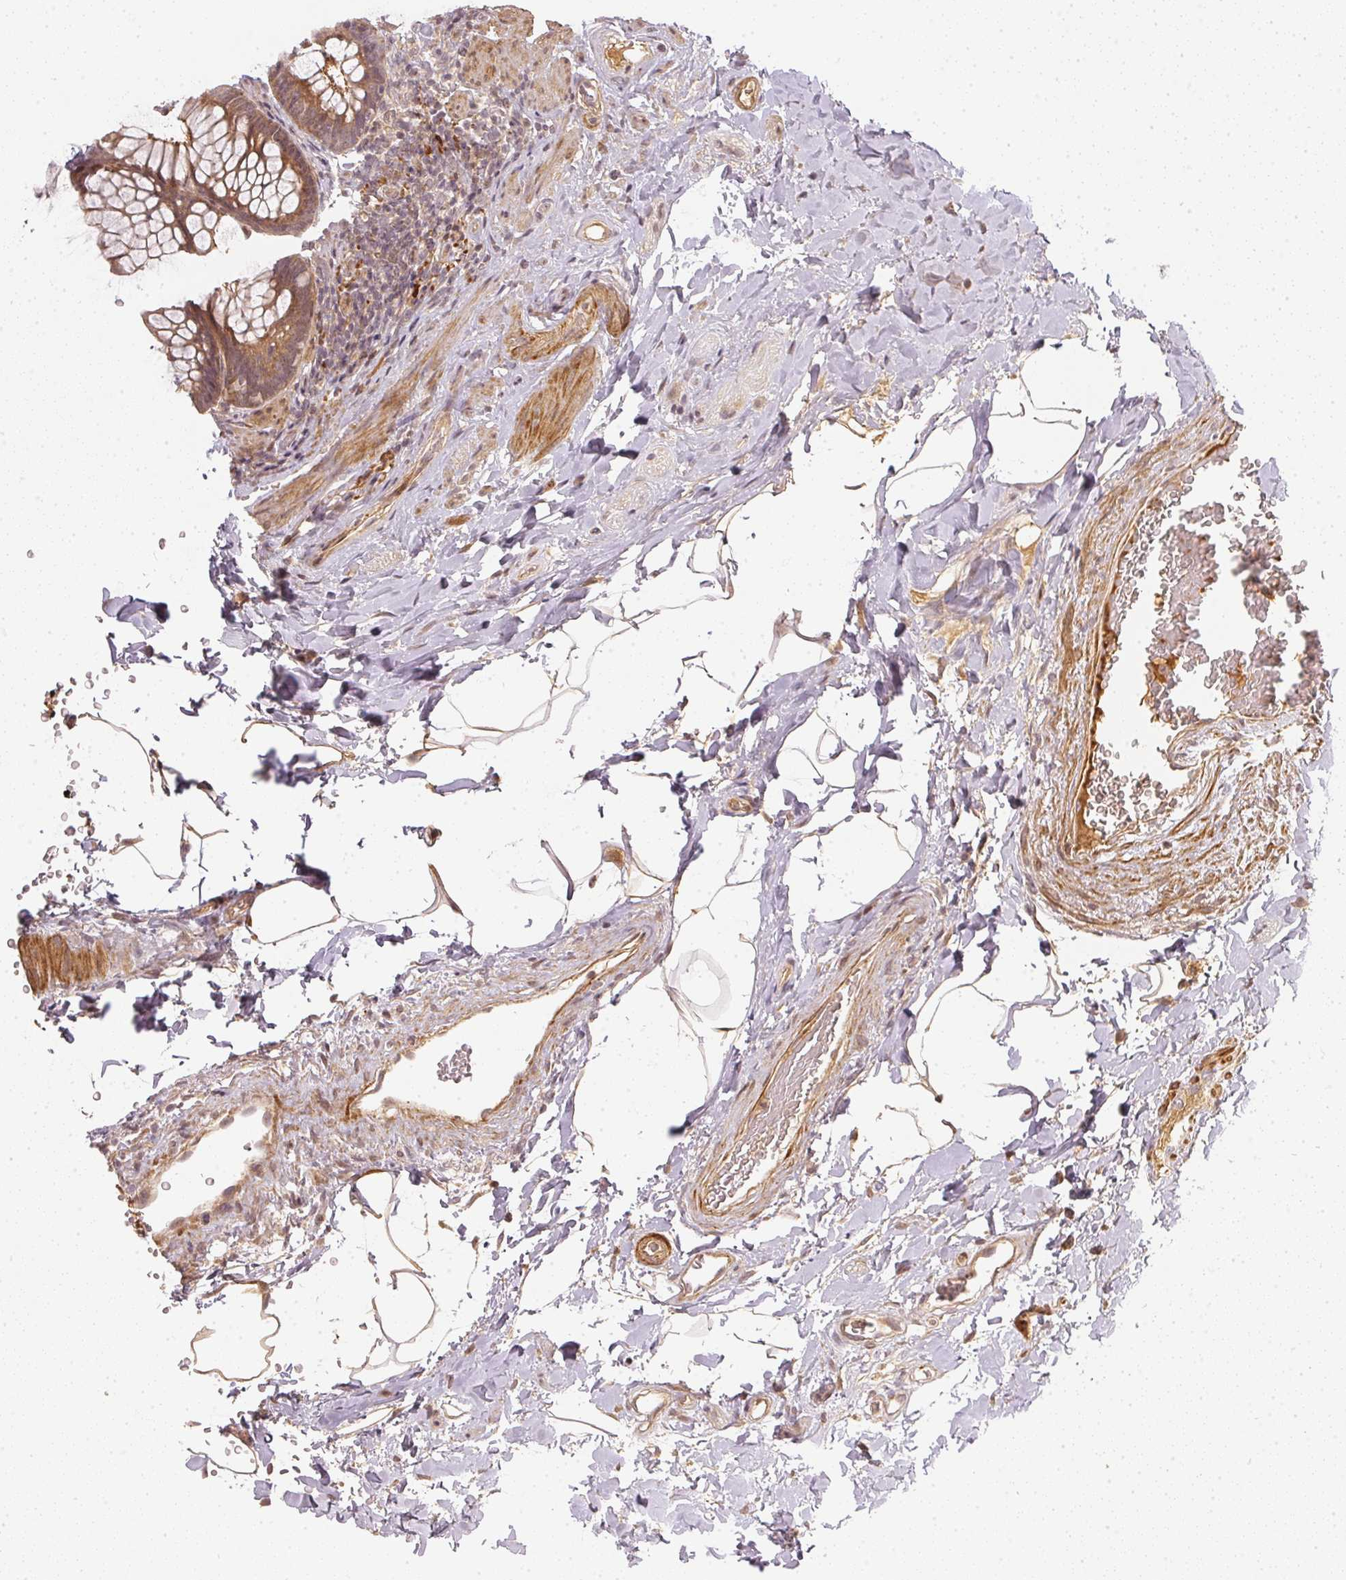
{"staining": {"intensity": "weak", "quantity": "<25%", "location": "cytoplasmic/membranous"}, "tissue": "rectum", "cell_type": "Glandular cells", "image_type": "normal", "snomed": [{"axis": "morphology", "description": "Normal tissue, NOS"}, {"axis": "topography", "description": "Rectum"}], "caption": "Rectum stained for a protein using immunohistochemistry exhibits no staining glandular cells.", "gene": "SERPINE1", "patient": {"sex": "male", "age": 53}}